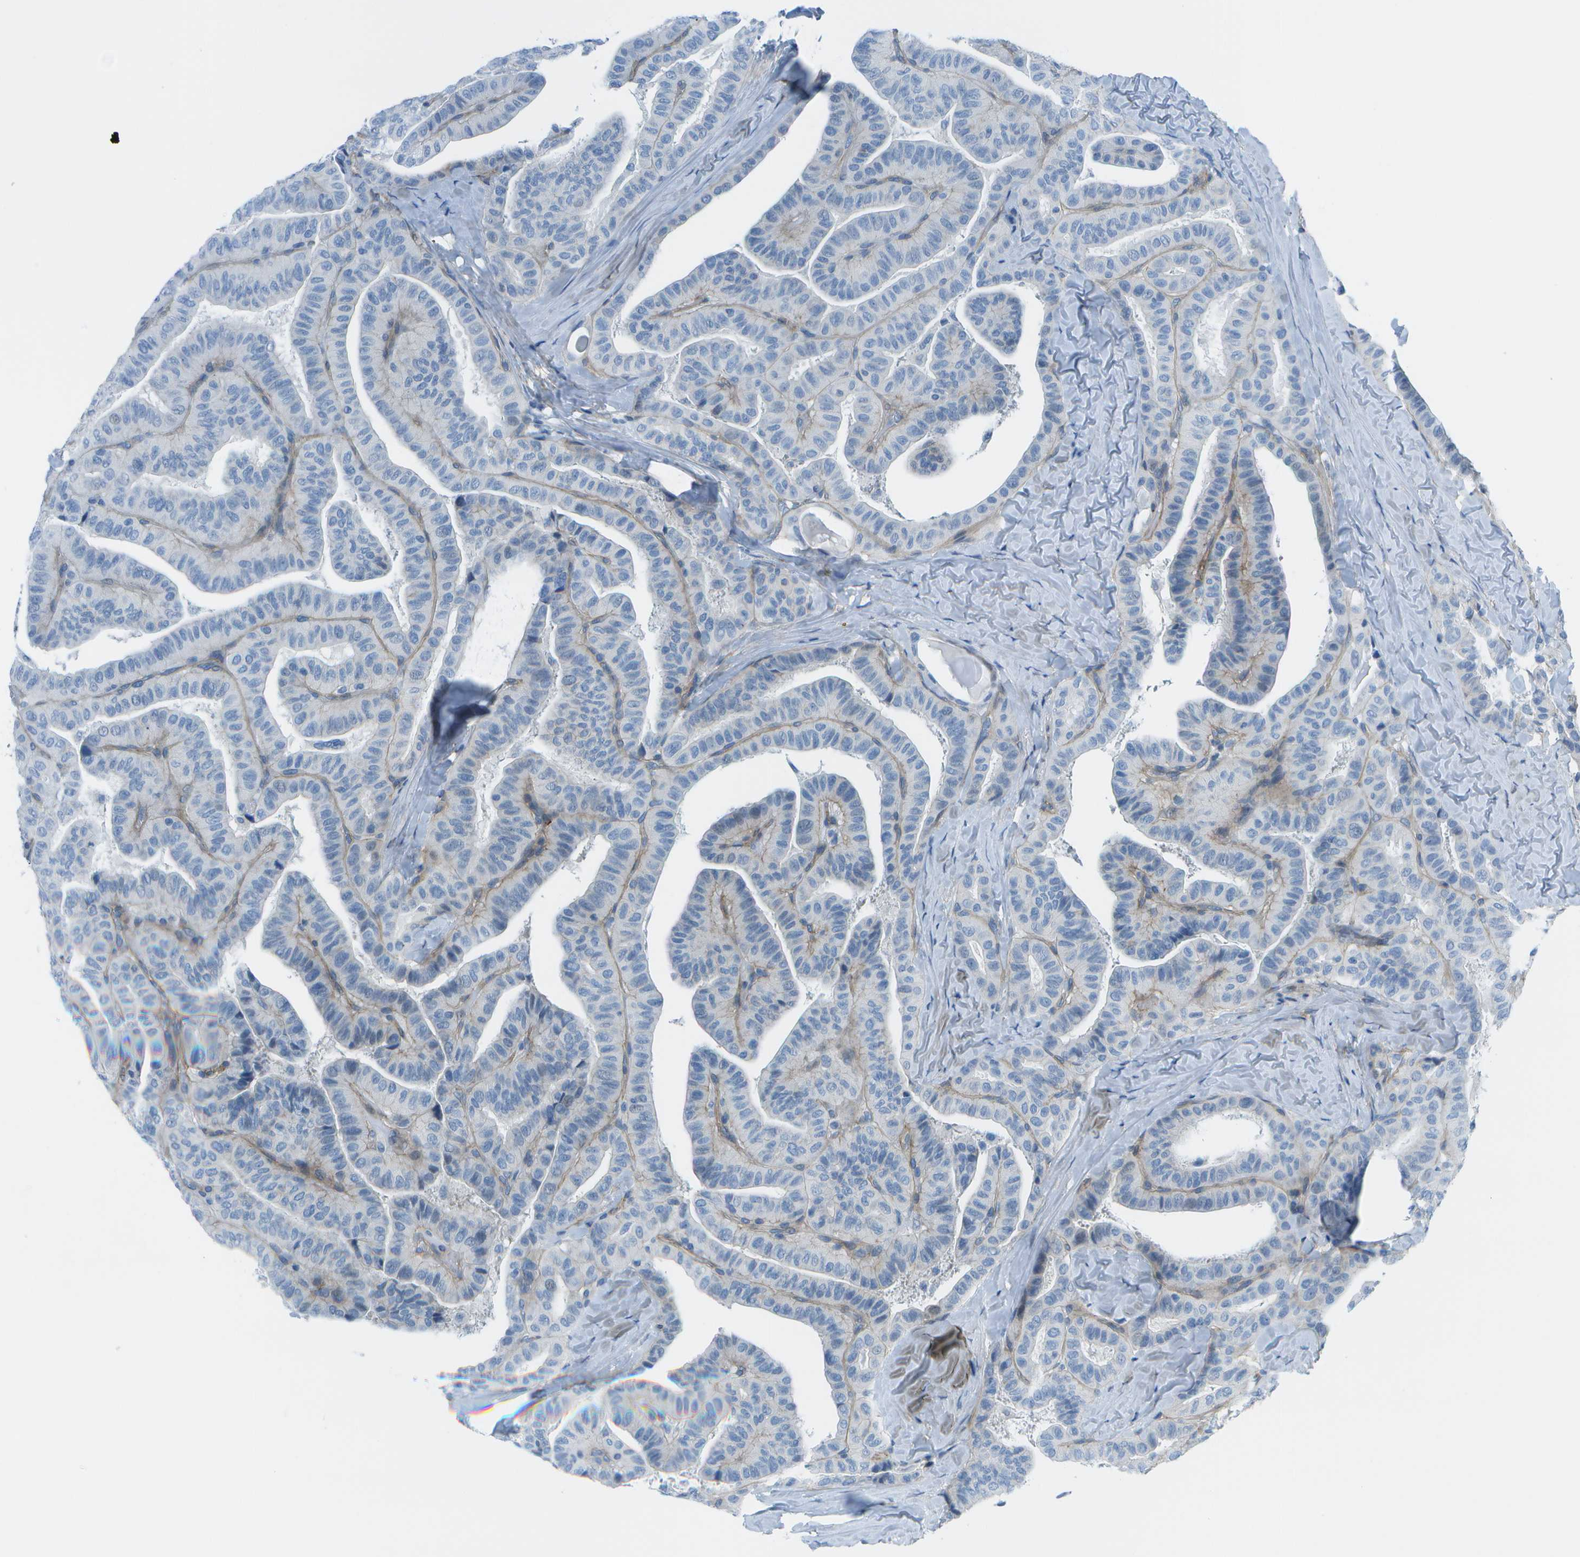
{"staining": {"intensity": "negative", "quantity": "none", "location": "none"}, "tissue": "thyroid cancer", "cell_type": "Tumor cells", "image_type": "cancer", "snomed": [{"axis": "morphology", "description": "Papillary adenocarcinoma, NOS"}, {"axis": "topography", "description": "Thyroid gland"}], "caption": "Immunohistochemical staining of papillary adenocarcinoma (thyroid) demonstrates no significant expression in tumor cells.", "gene": "SORBS3", "patient": {"sex": "male", "age": 77}}